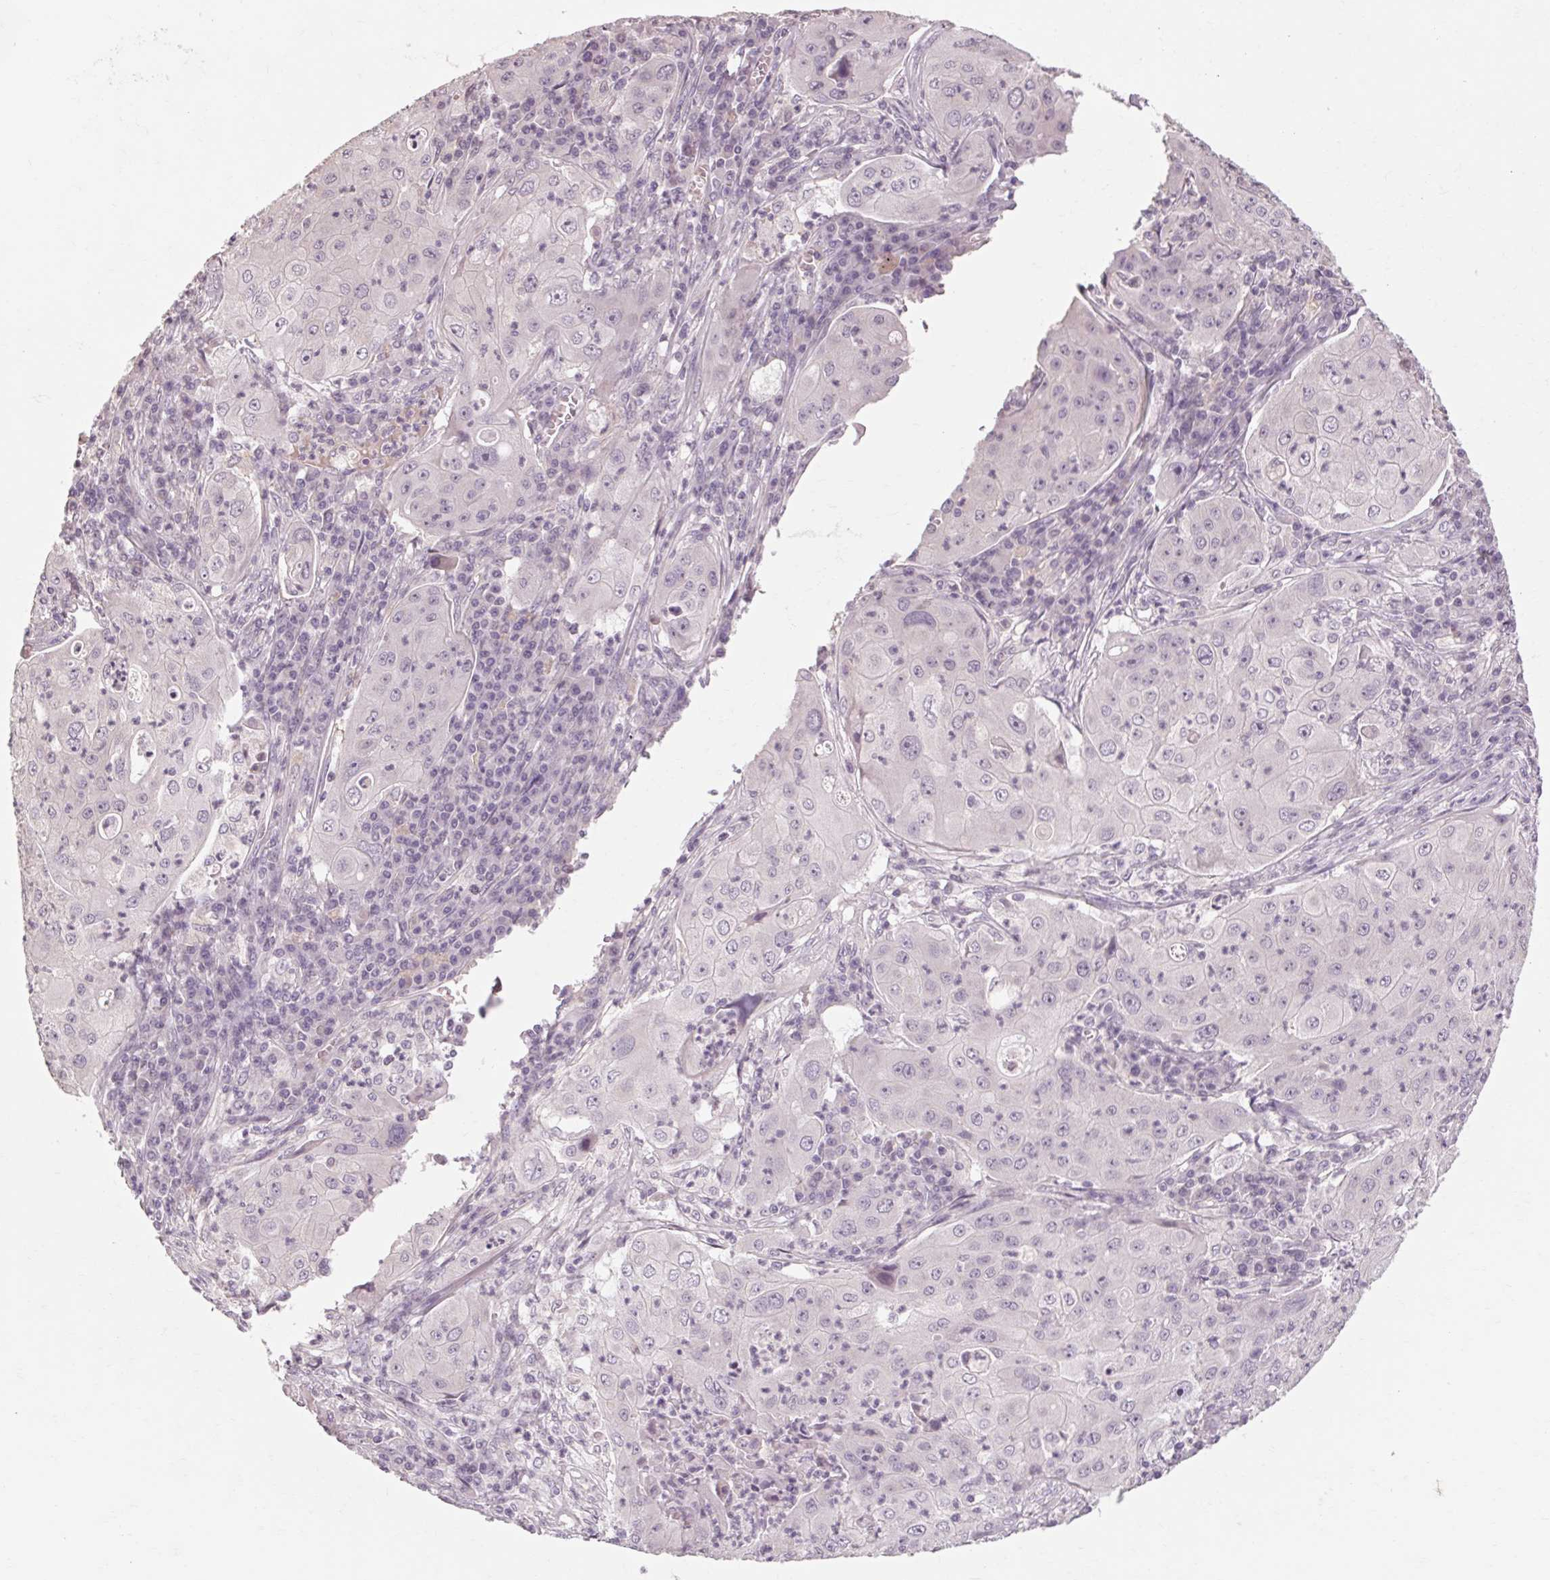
{"staining": {"intensity": "negative", "quantity": "none", "location": "none"}, "tissue": "lung cancer", "cell_type": "Tumor cells", "image_type": "cancer", "snomed": [{"axis": "morphology", "description": "Squamous cell carcinoma, NOS"}, {"axis": "topography", "description": "Lung"}], "caption": "An immunohistochemistry photomicrograph of lung cancer (squamous cell carcinoma) is shown. There is no staining in tumor cells of lung cancer (squamous cell carcinoma).", "gene": "POMC", "patient": {"sex": "female", "age": 59}}